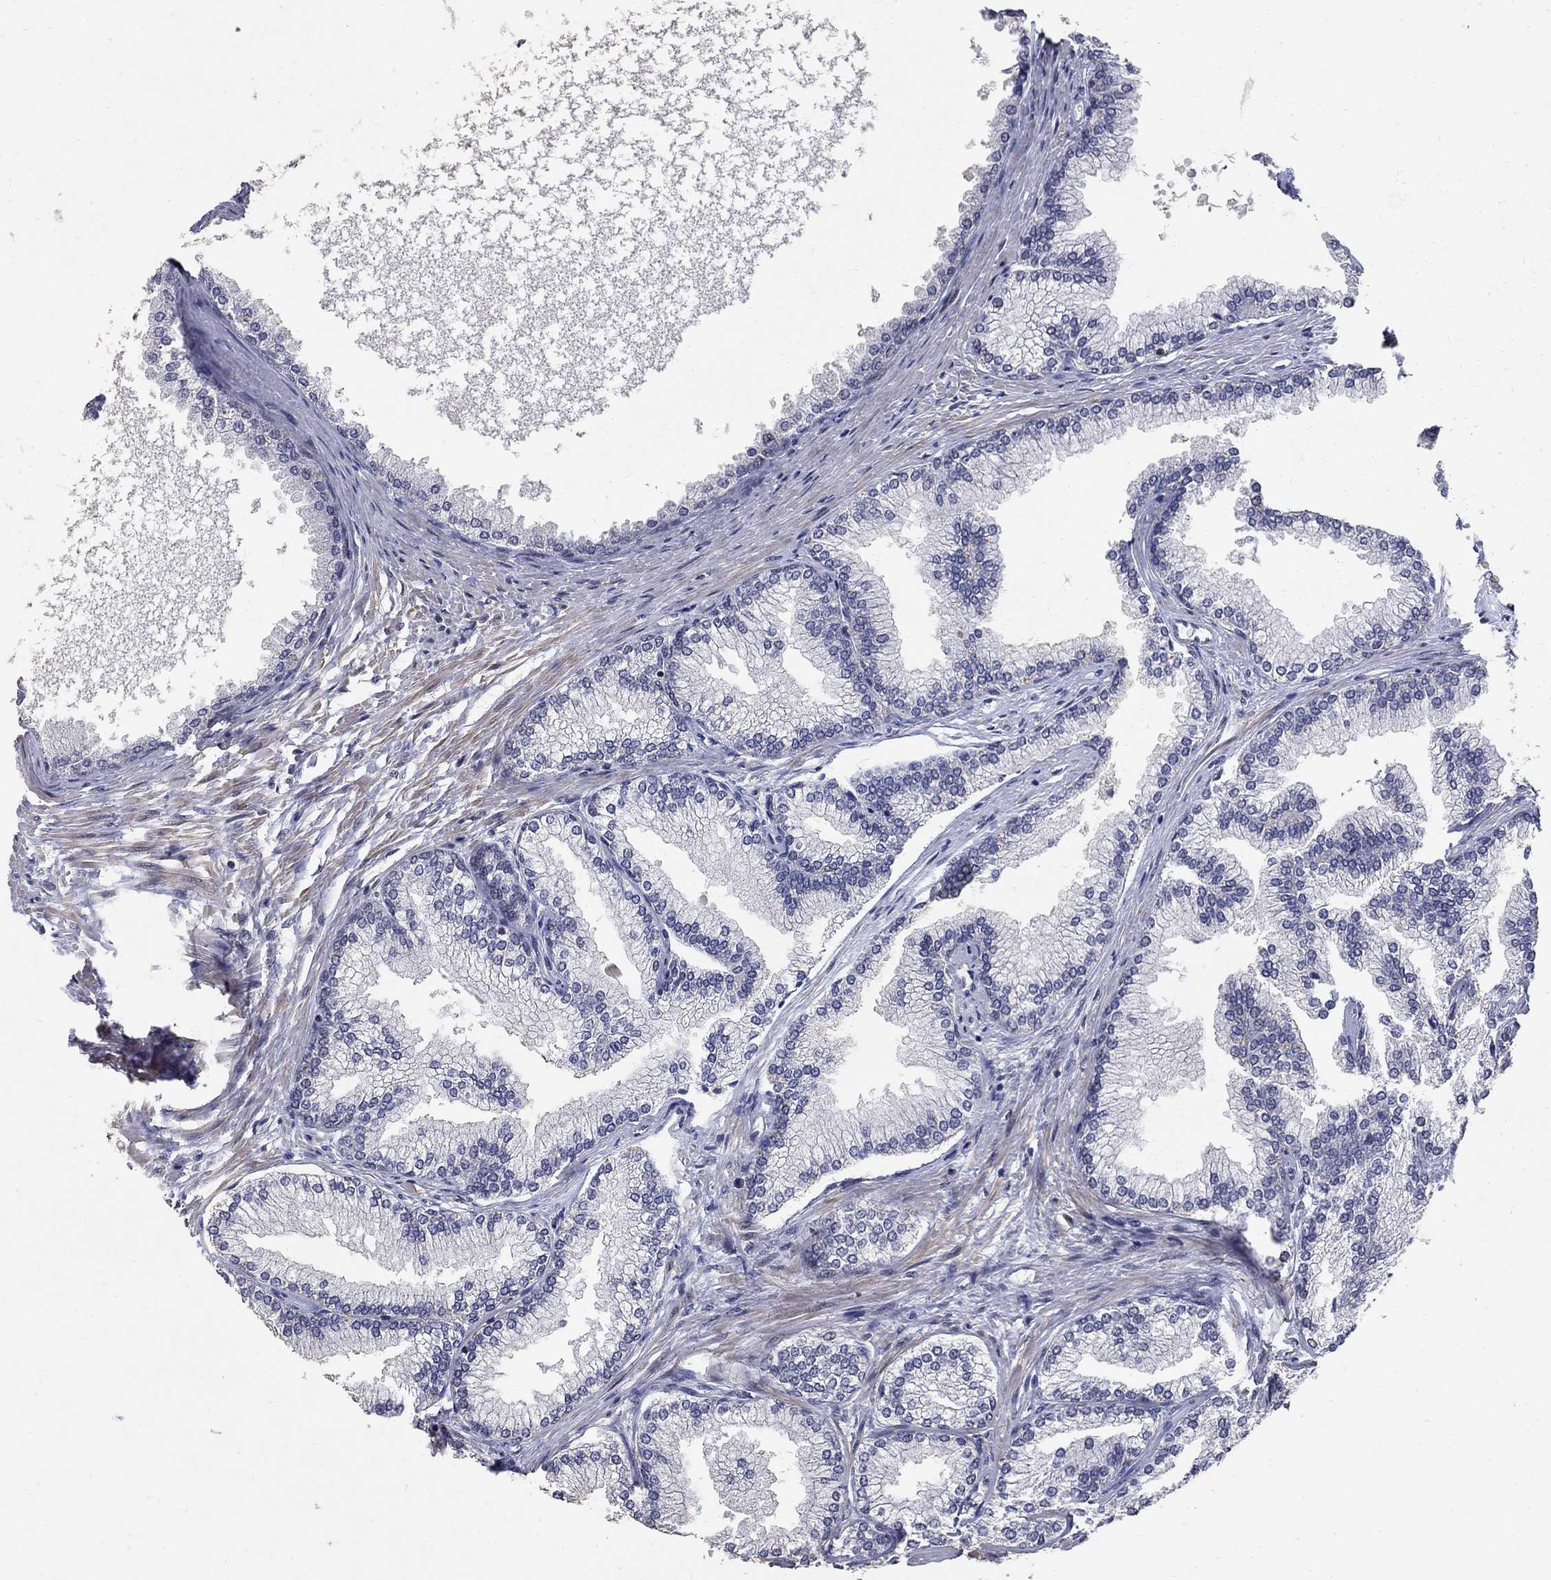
{"staining": {"intensity": "moderate", "quantity": "25%-75%", "location": "nuclear"}, "tissue": "prostate", "cell_type": "Glandular cells", "image_type": "normal", "snomed": [{"axis": "morphology", "description": "Normal tissue, NOS"}, {"axis": "topography", "description": "Prostate"}], "caption": "Protein staining of benign prostate demonstrates moderate nuclear expression in approximately 25%-75% of glandular cells.", "gene": "PNISR", "patient": {"sex": "male", "age": 72}}